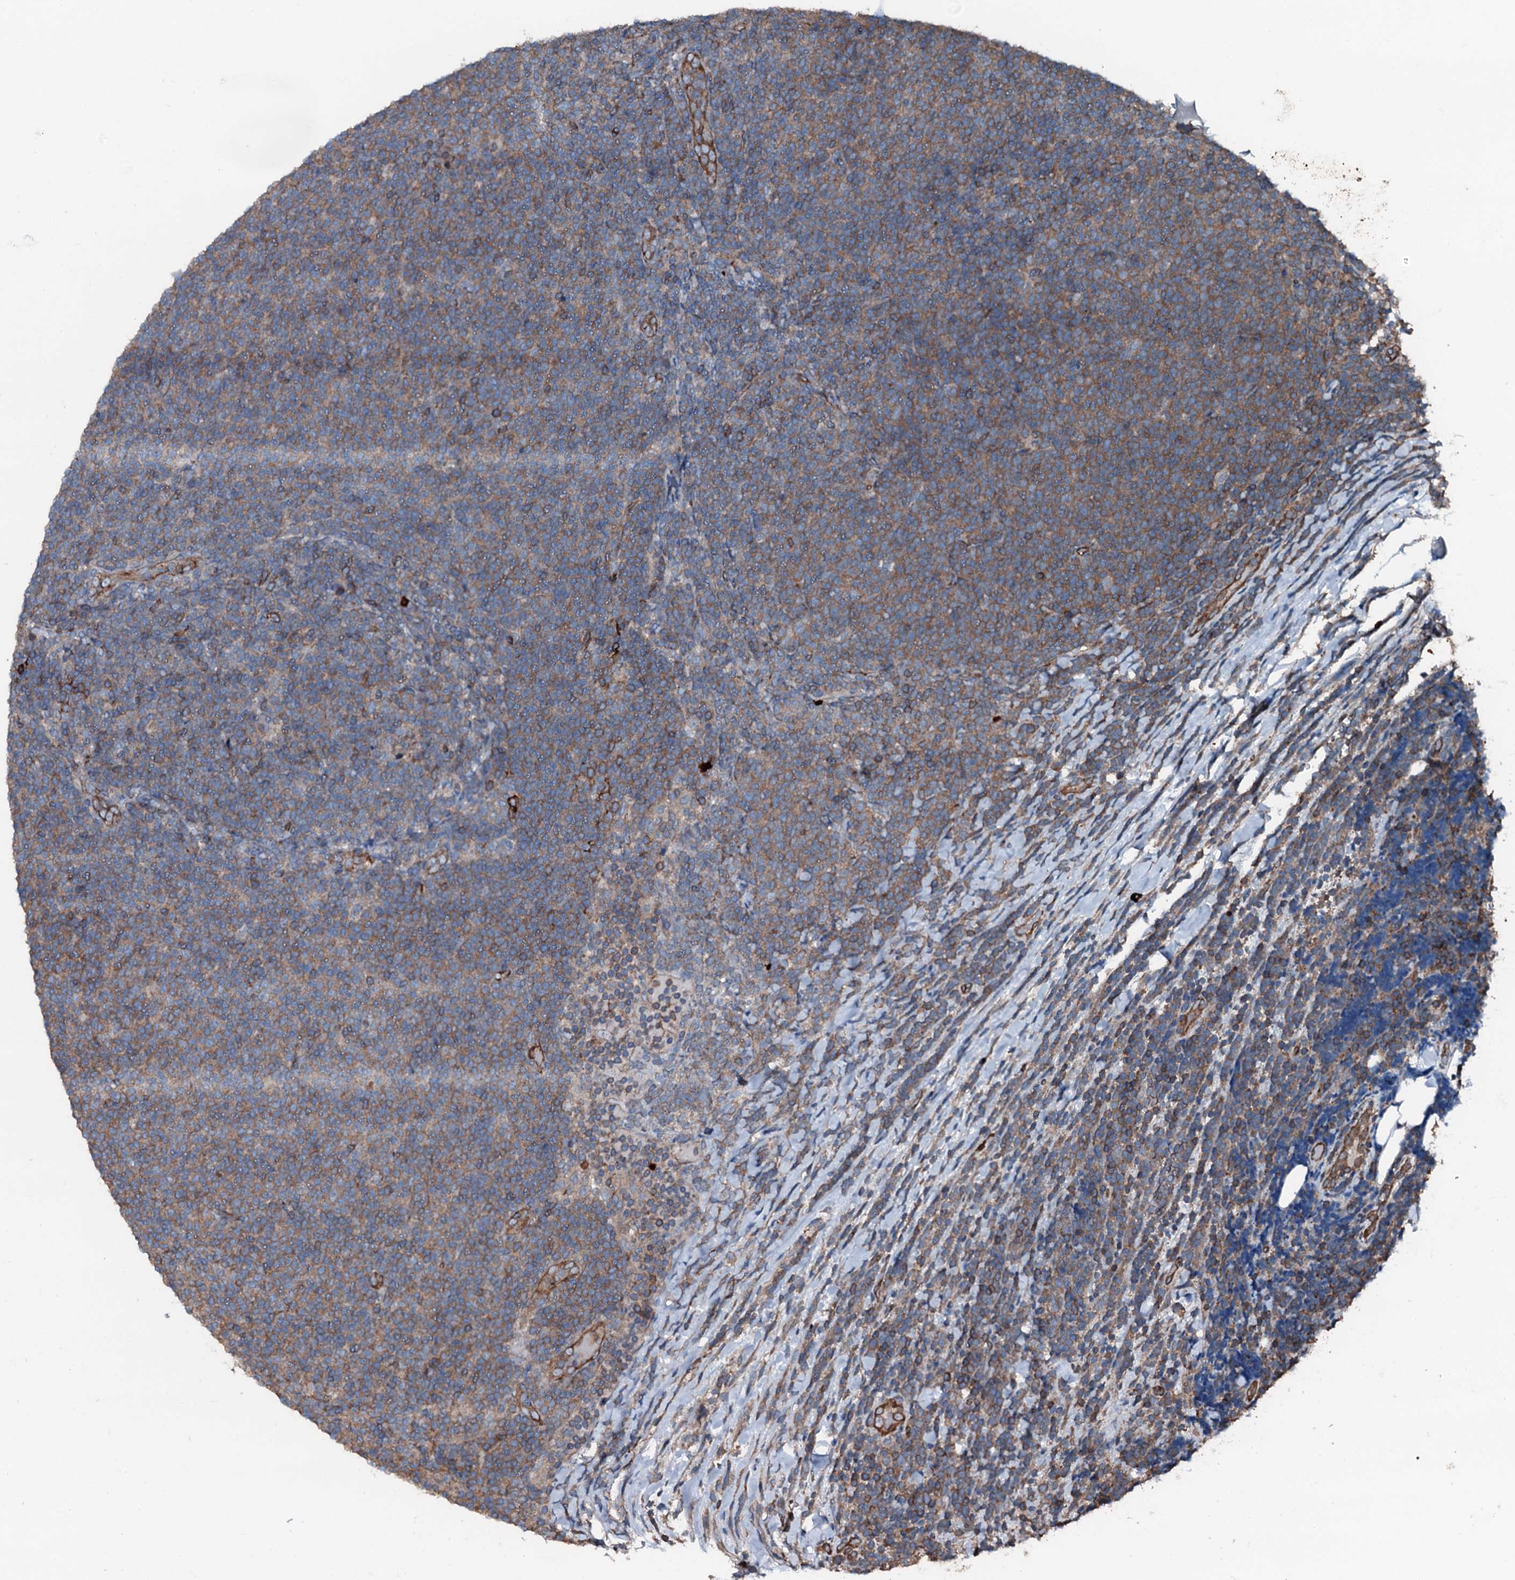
{"staining": {"intensity": "weak", "quantity": "25%-75%", "location": "cytoplasmic/membranous"}, "tissue": "lymphoma", "cell_type": "Tumor cells", "image_type": "cancer", "snomed": [{"axis": "morphology", "description": "Malignant lymphoma, non-Hodgkin's type, Low grade"}, {"axis": "topography", "description": "Lymph node"}], "caption": "Human malignant lymphoma, non-Hodgkin's type (low-grade) stained with a brown dye exhibits weak cytoplasmic/membranous positive positivity in about 25%-75% of tumor cells.", "gene": "SLC25A38", "patient": {"sex": "male", "age": 66}}